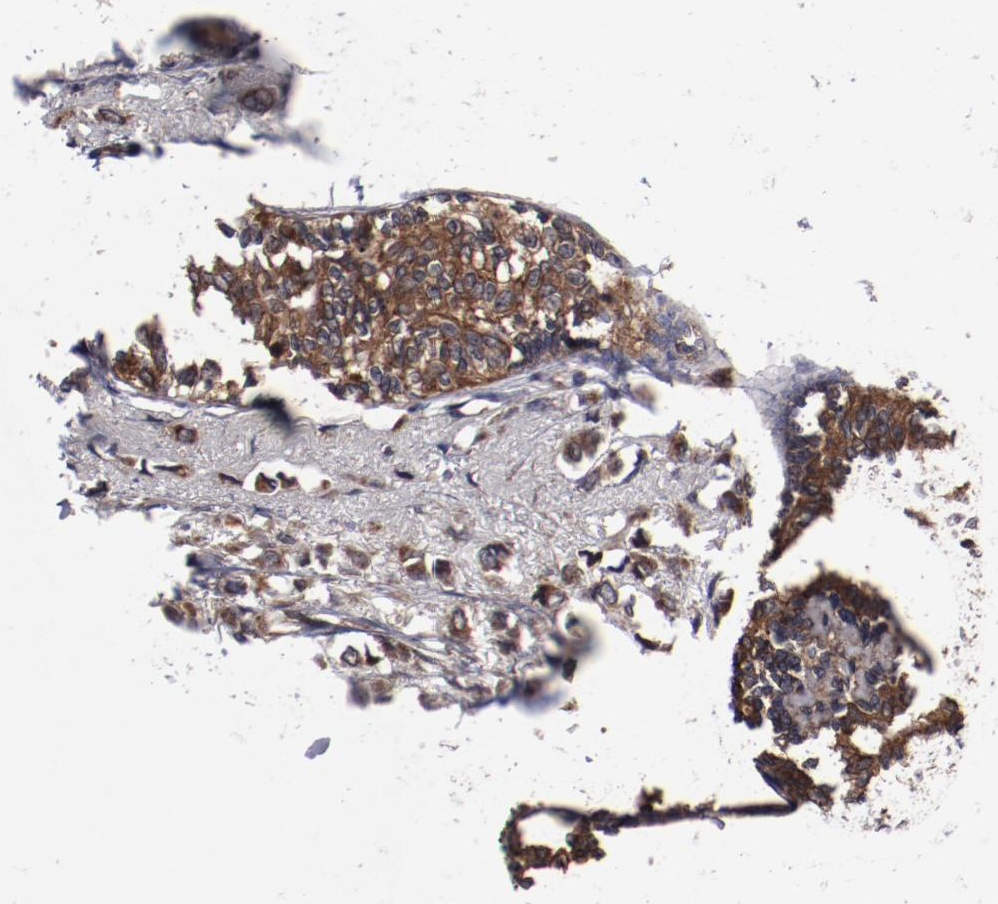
{"staining": {"intensity": "moderate", "quantity": ">75%", "location": "cytoplasmic/membranous"}, "tissue": "breast cancer", "cell_type": "Tumor cells", "image_type": "cancer", "snomed": [{"axis": "morphology", "description": "Lobular carcinoma"}, {"axis": "topography", "description": "Breast"}], "caption": "There is medium levels of moderate cytoplasmic/membranous staining in tumor cells of lobular carcinoma (breast), as demonstrated by immunohistochemical staining (brown color).", "gene": "RPS6KA6", "patient": {"sex": "female", "age": 51}}